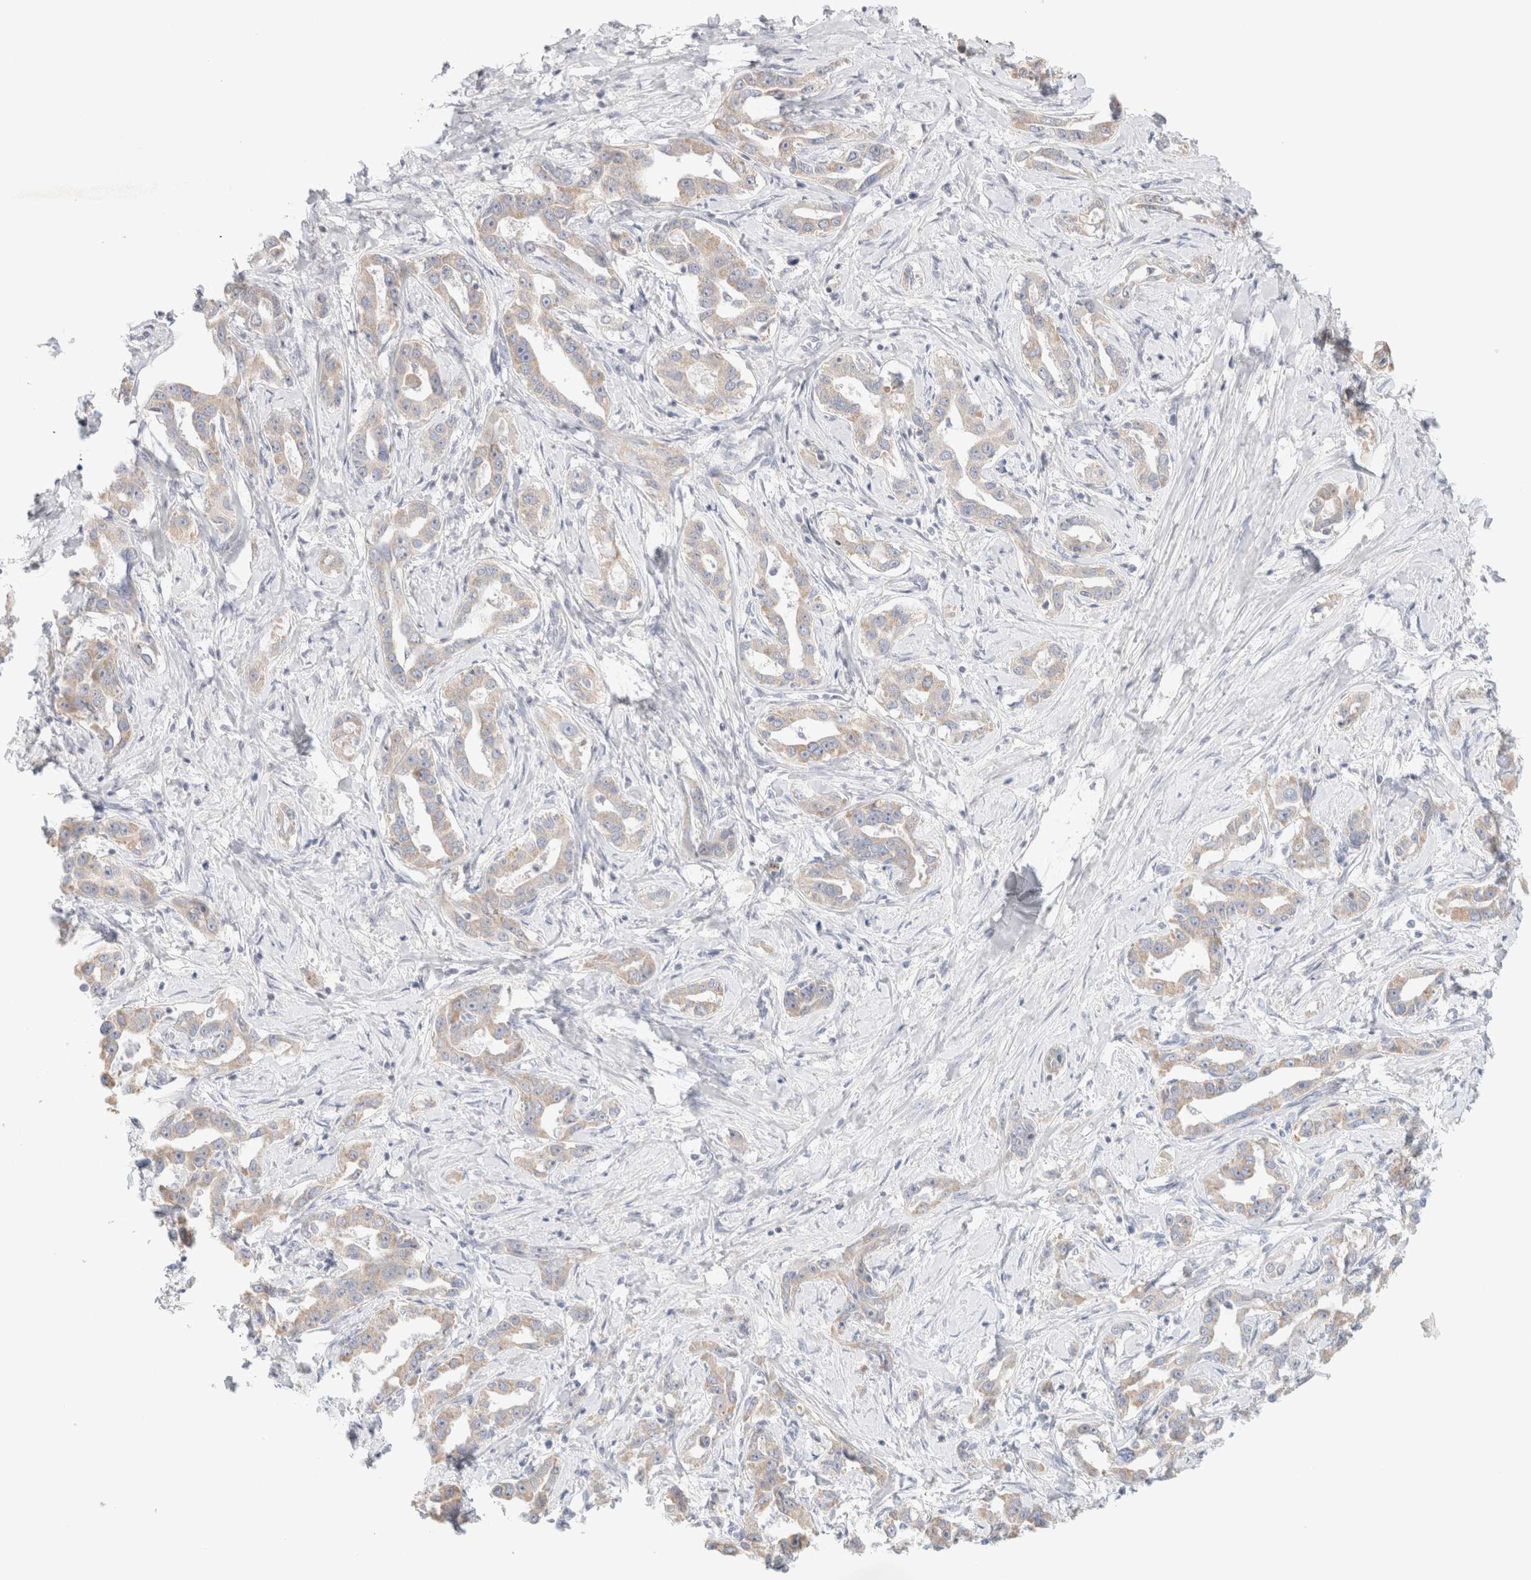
{"staining": {"intensity": "weak", "quantity": "25%-75%", "location": "cytoplasmic/membranous"}, "tissue": "liver cancer", "cell_type": "Tumor cells", "image_type": "cancer", "snomed": [{"axis": "morphology", "description": "Cholangiocarcinoma"}, {"axis": "topography", "description": "Liver"}], "caption": "Immunohistochemical staining of human liver cancer (cholangiocarcinoma) displays weak cytoplasmic/membranous protein positivity in about 25%-75% of tumor cells.", "gene": "HEXD", "patient": {"sex": "male", "age": 59}}